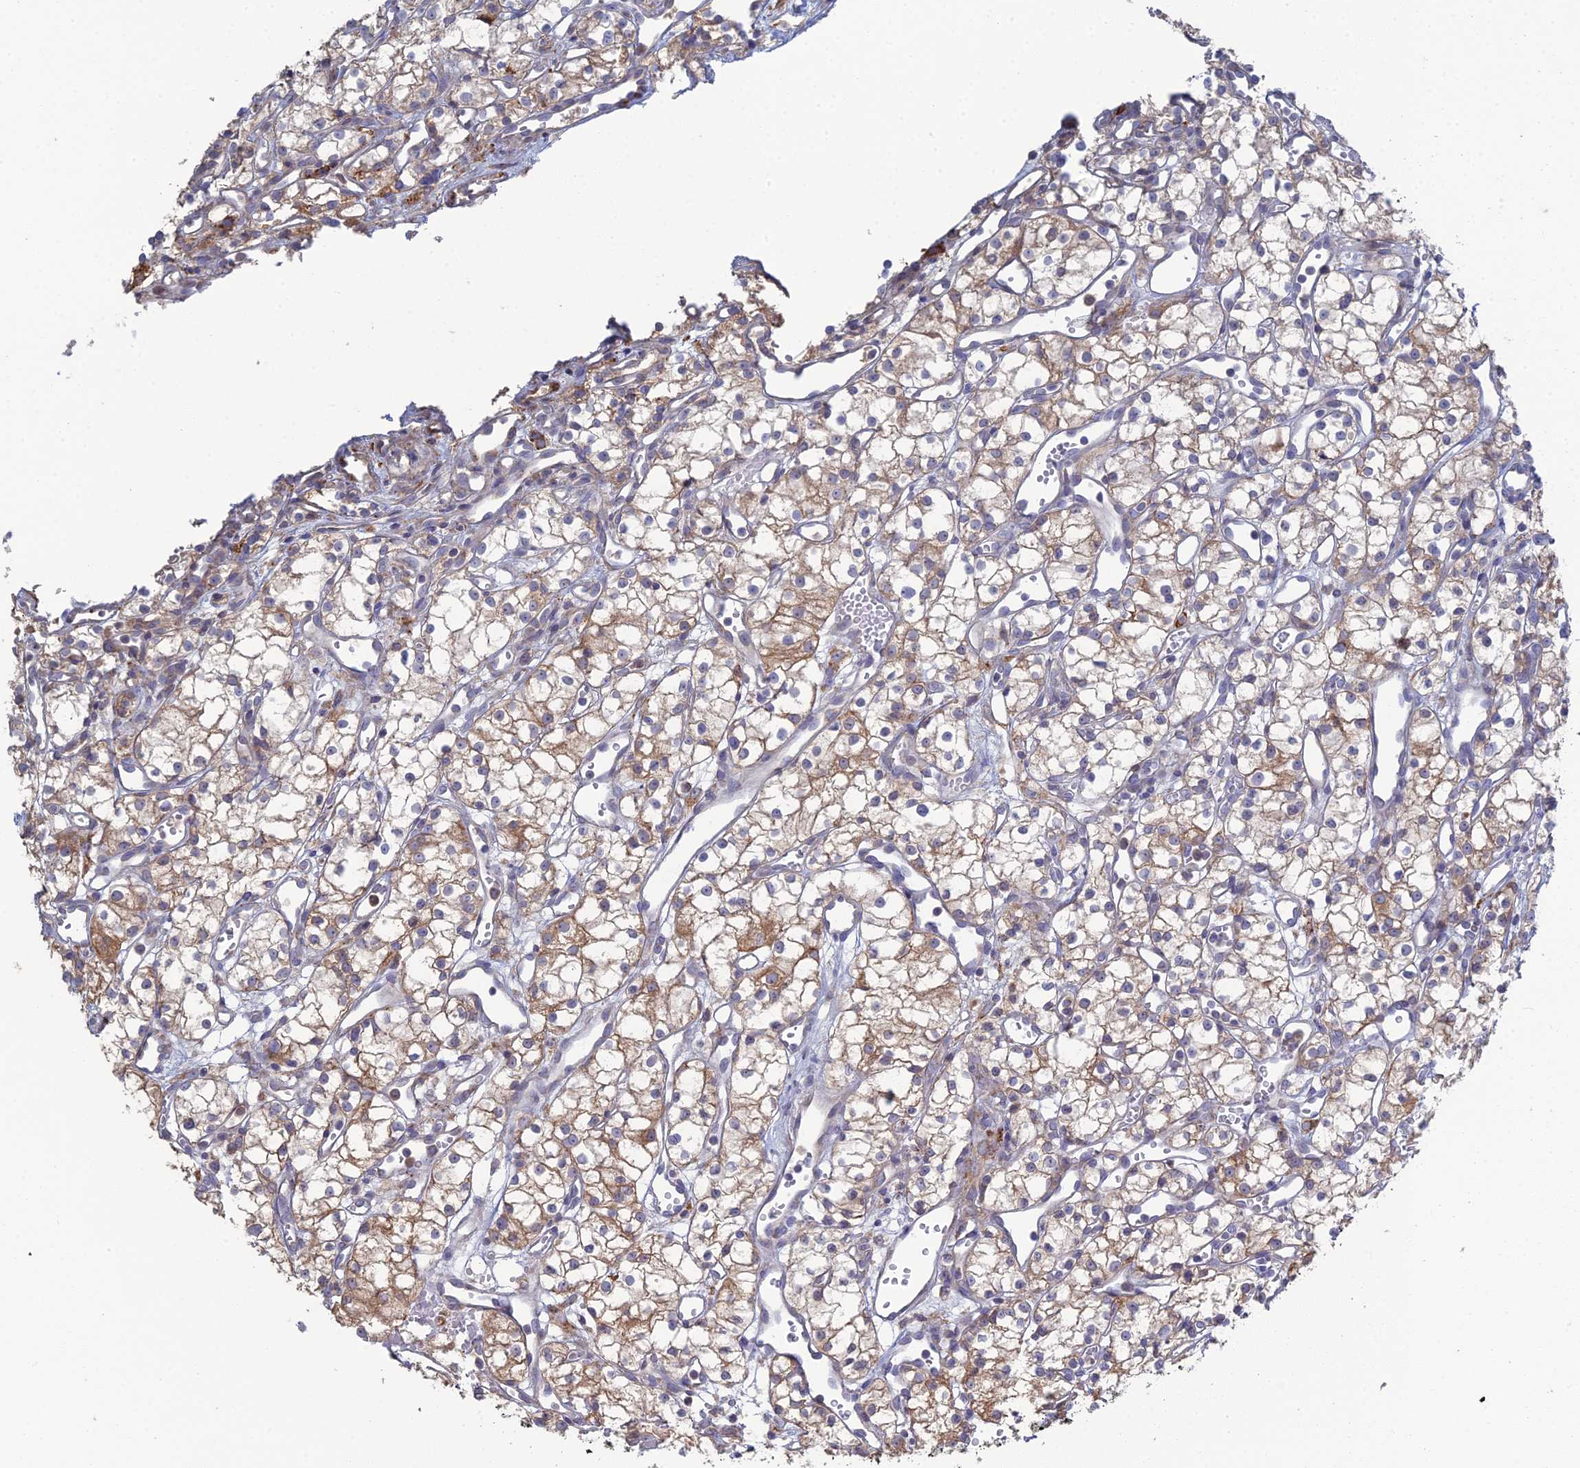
{"staining": {"intensity": "moderate", "quantity": "25%-75%", "location": "cytoplasmic/membranous"}, "tissue": "renal cancer", "cell_type": "Tumor cells", "image_type": "cancer", "snomed": [{"axis": "morphology", "description": "Adenocarcinoma, NOS"}, {"axis": "topography", "description": "Kidney"}], "caption": "IHC of human renal cancer exhibits medium levels of moderate cytoplasmic/membranous expression in about 25%-75% of tumor cells.", "gene": "TRAPPC6A", "patient": {"sex": "male", "age": 59}}